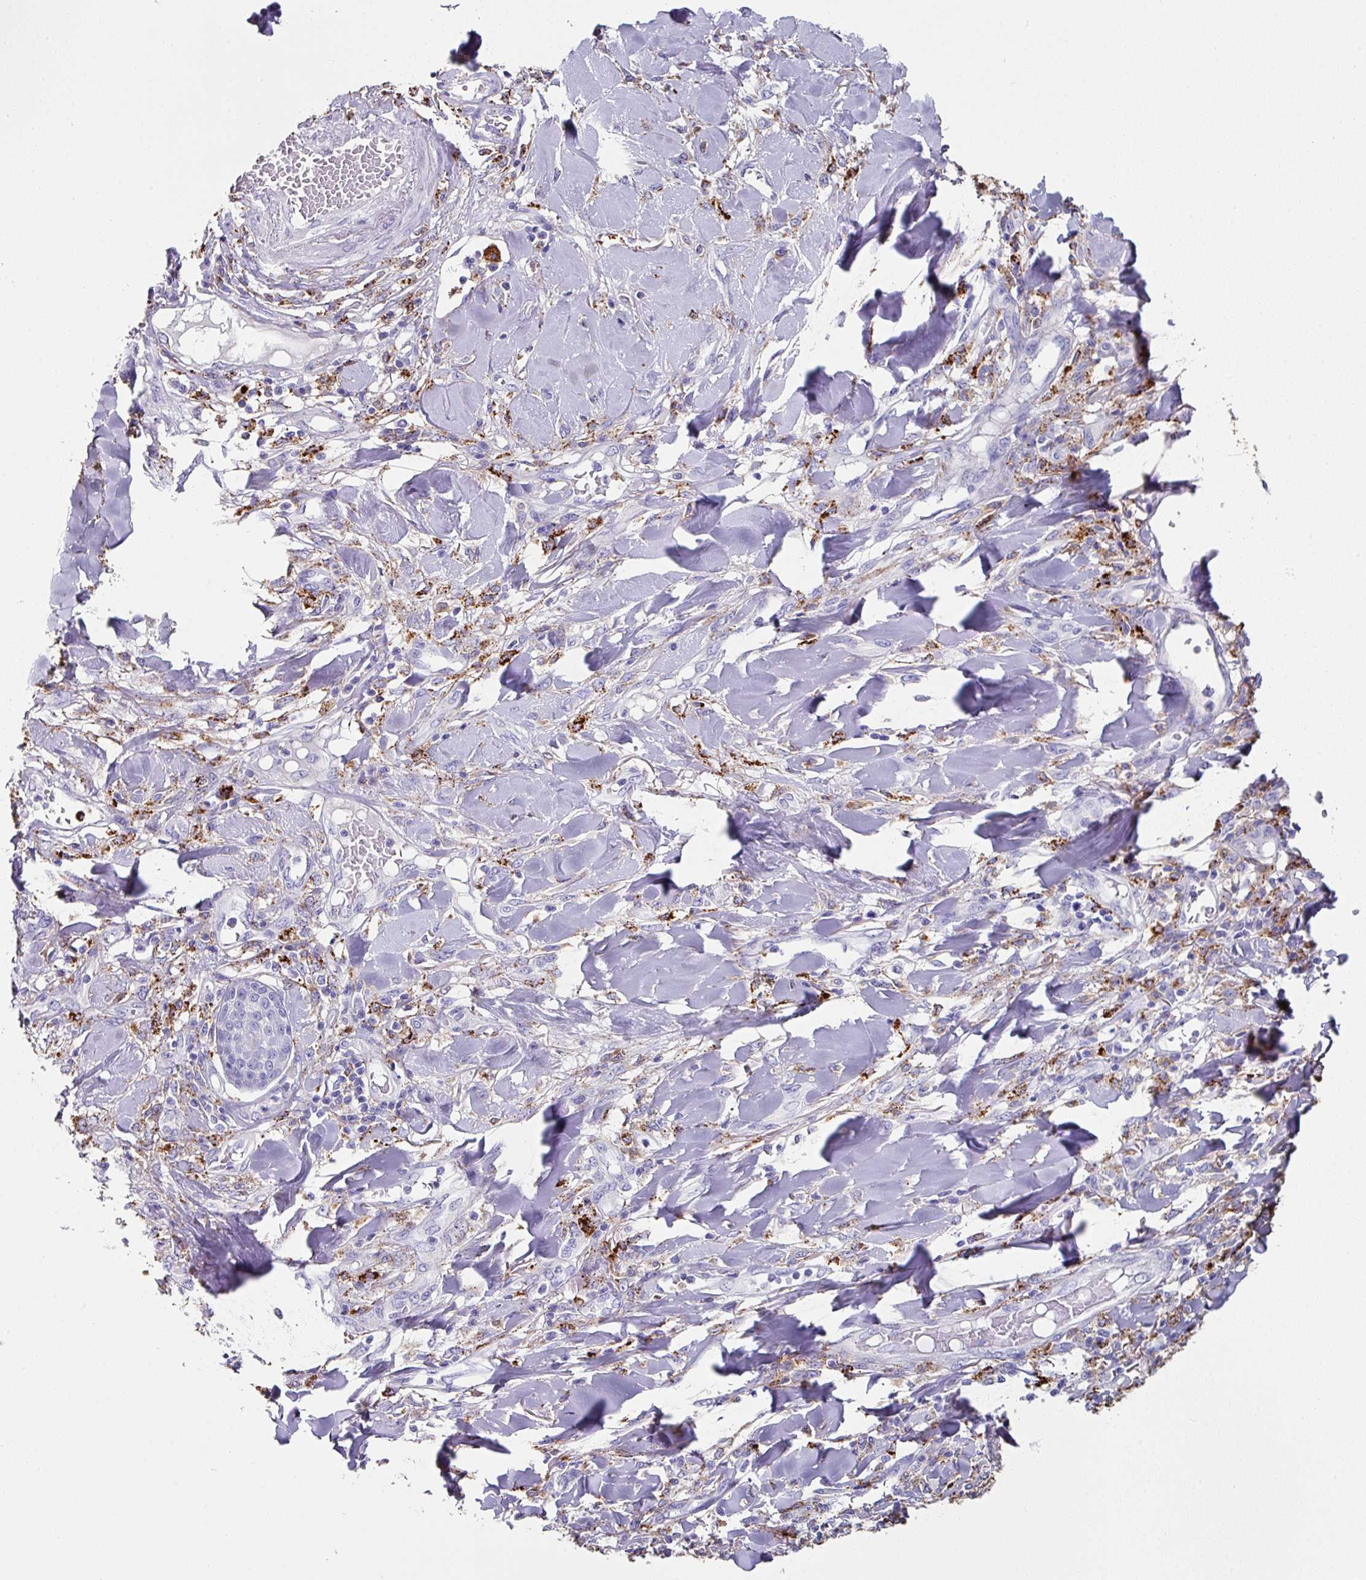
{"staining": {"intensity": "negative", "quantity": "none", "location": "none"}, "tissue": "skin cancer", "cell_type": "Tumor cells", "image_type": "cancer", "snomed": [{"axis": "morphology", "description": "Squamous cell carcinoma, NOS"}, {"axis": "topography", "description": "Skin"}], "caption": "IHC histopathology image of skin cancer (squamous cell carcinoma) stained for a protein (brown), which demonstrates no positivity in tumor cells.", "gene": "CPVL", "patient": {"sex": "female", "age": 78}}